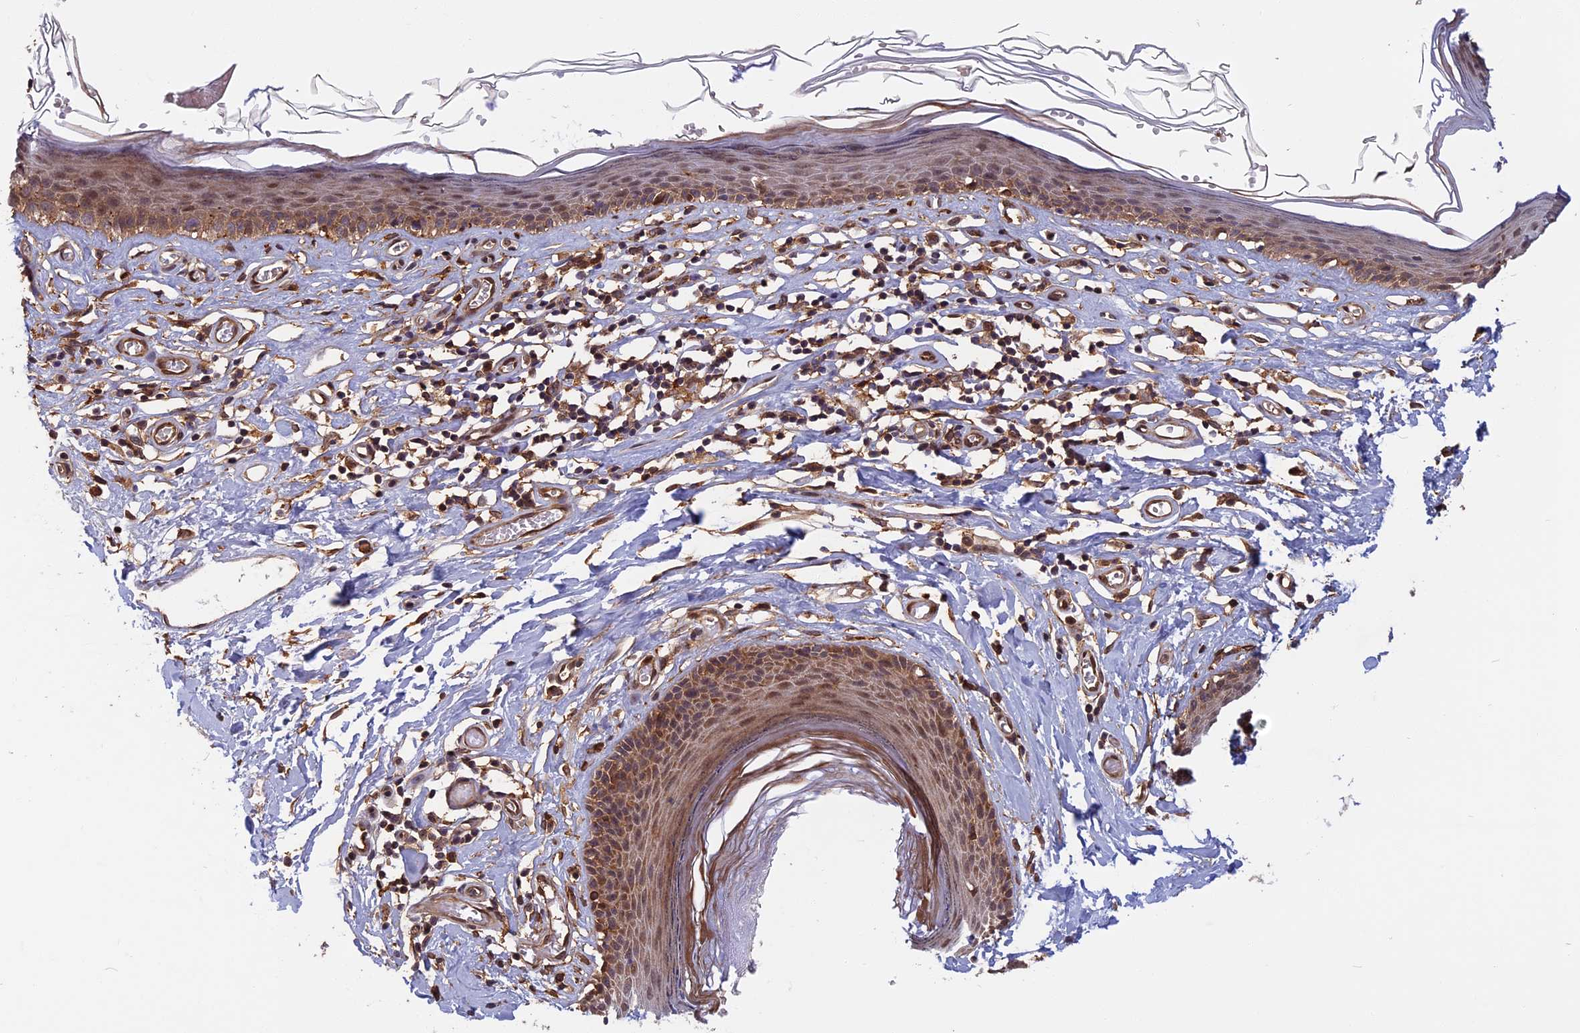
{"staining": {"intensity": "moderate", "quantity": ">75%", "location": "cytoplasmic/membranous,nuclear"}, "tissue": "skin", "cell_type": "Epidermal cells", "image_type": "normal", "snomed": [{"axis": "morphology", "description": "Normal tissue, NOS"}, {"axis": "topography", "description": "Adipose tissue"}, {"axis": "topography", "description": "Vascular tissue"}, {"axis": "topography", "description": "Vulva"}, {"axis": "topography", "description": "Peripheral nerve tissue"}], "caption": "A photomicrograph of skin stained for a protein shows moderate cytoplasmic/membranous,nuclear brown staining in epidermal cells. (DAB = brown stain, brightfield microscopy at high magnification).", "gene": "SPG11", "patient": {"sex": "female", "age": 86}}